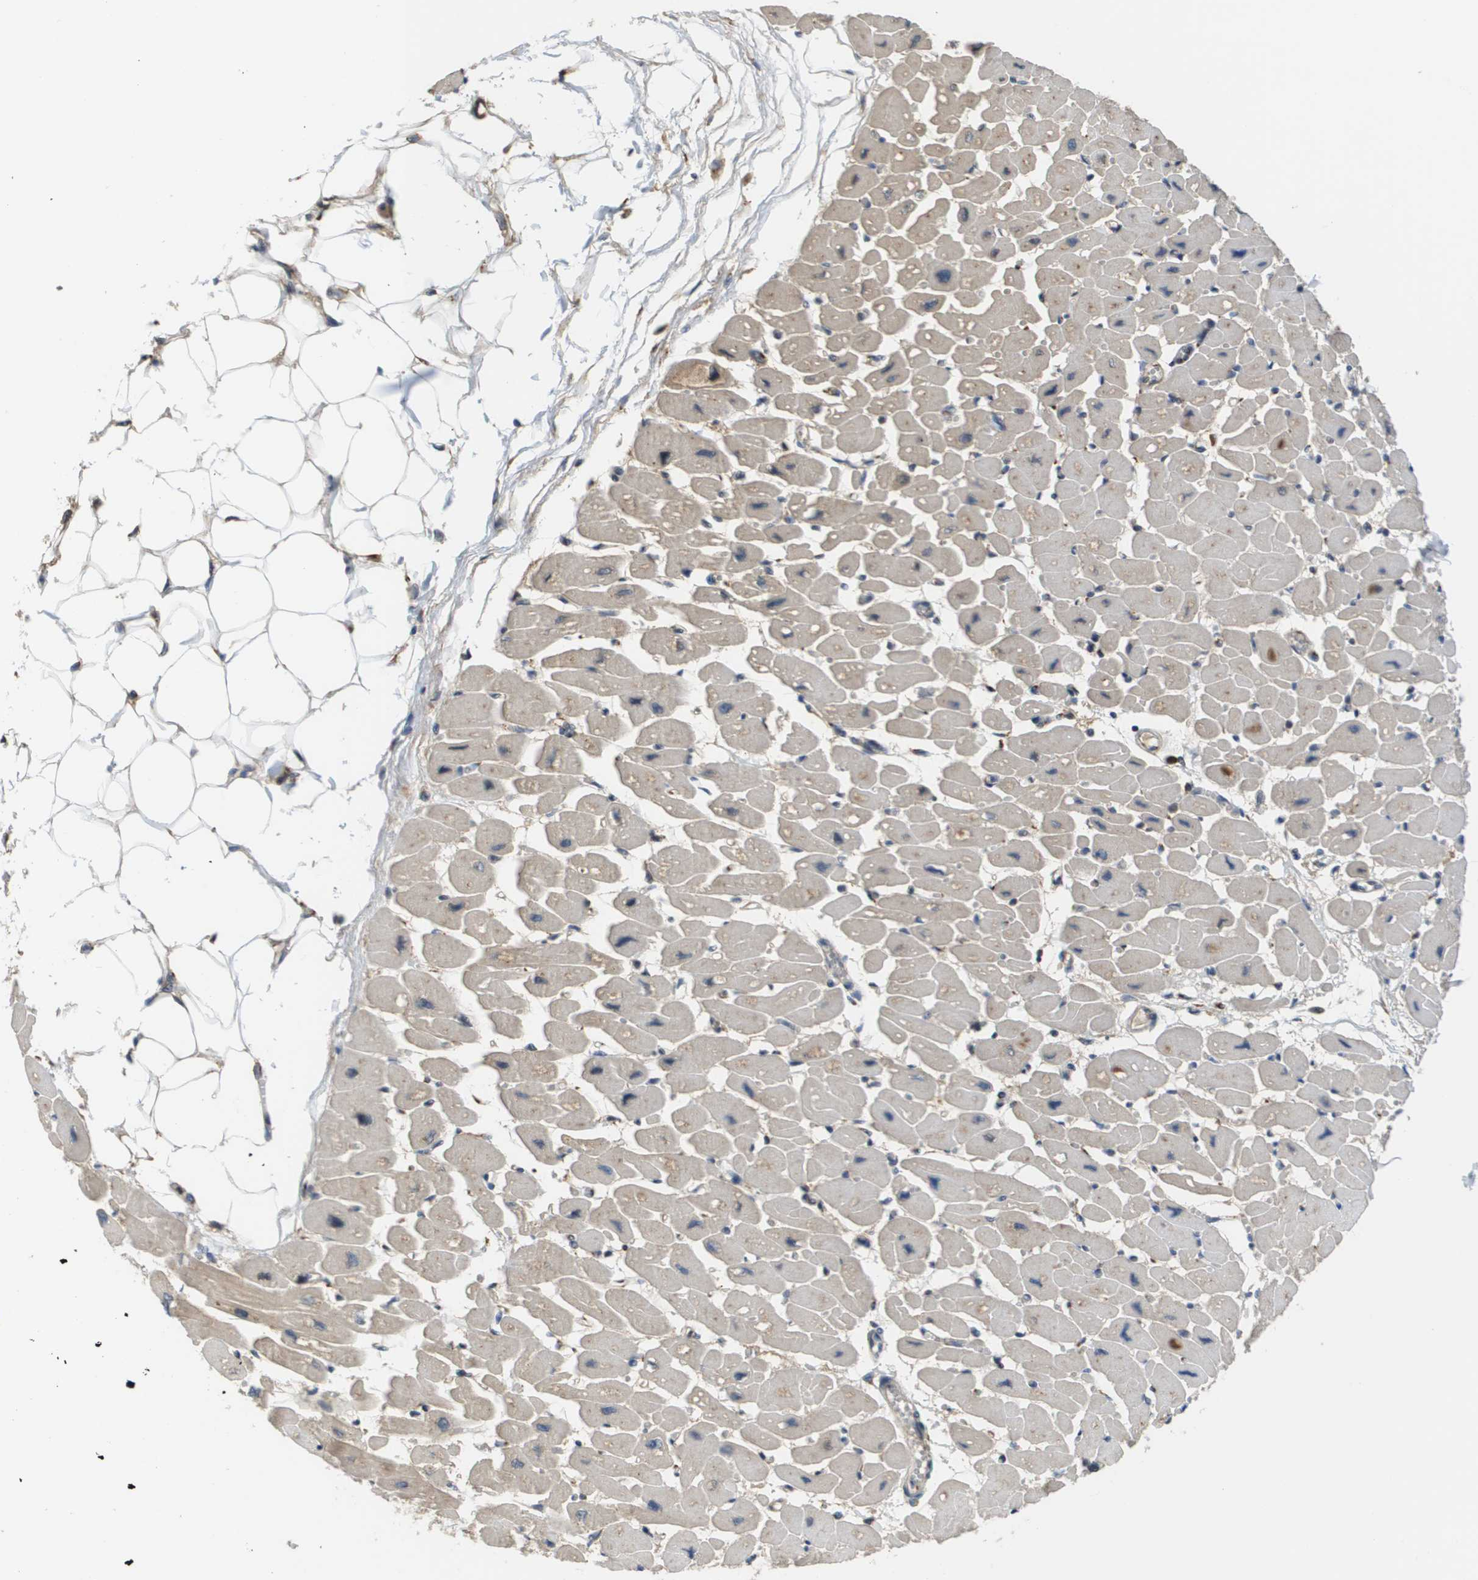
{"staining": {"intensity": "weak", "quantity": "25%-75%", "location": "cytoplasmic/membranous"}, "tissue": "heart muscle", "cell_type": "Cardiomyocytes", "image_type": "normal", "snomed": [{"axis": "morphology", "description": "Normal tissue, NOS"}, {"axis": "topography", "description": "Heart"}], "caption": "IHC (DAB) staining of unremarkable human heart muscle exhibits weak cytoplasmic/membranous protein positivity in approximately 25%-75% of cardiomyocytes. (DAB = brown stain, brightfield microscopy at high magnification).", "gene": "PCK1", "patient": {"sex": "female", "age": 54}}